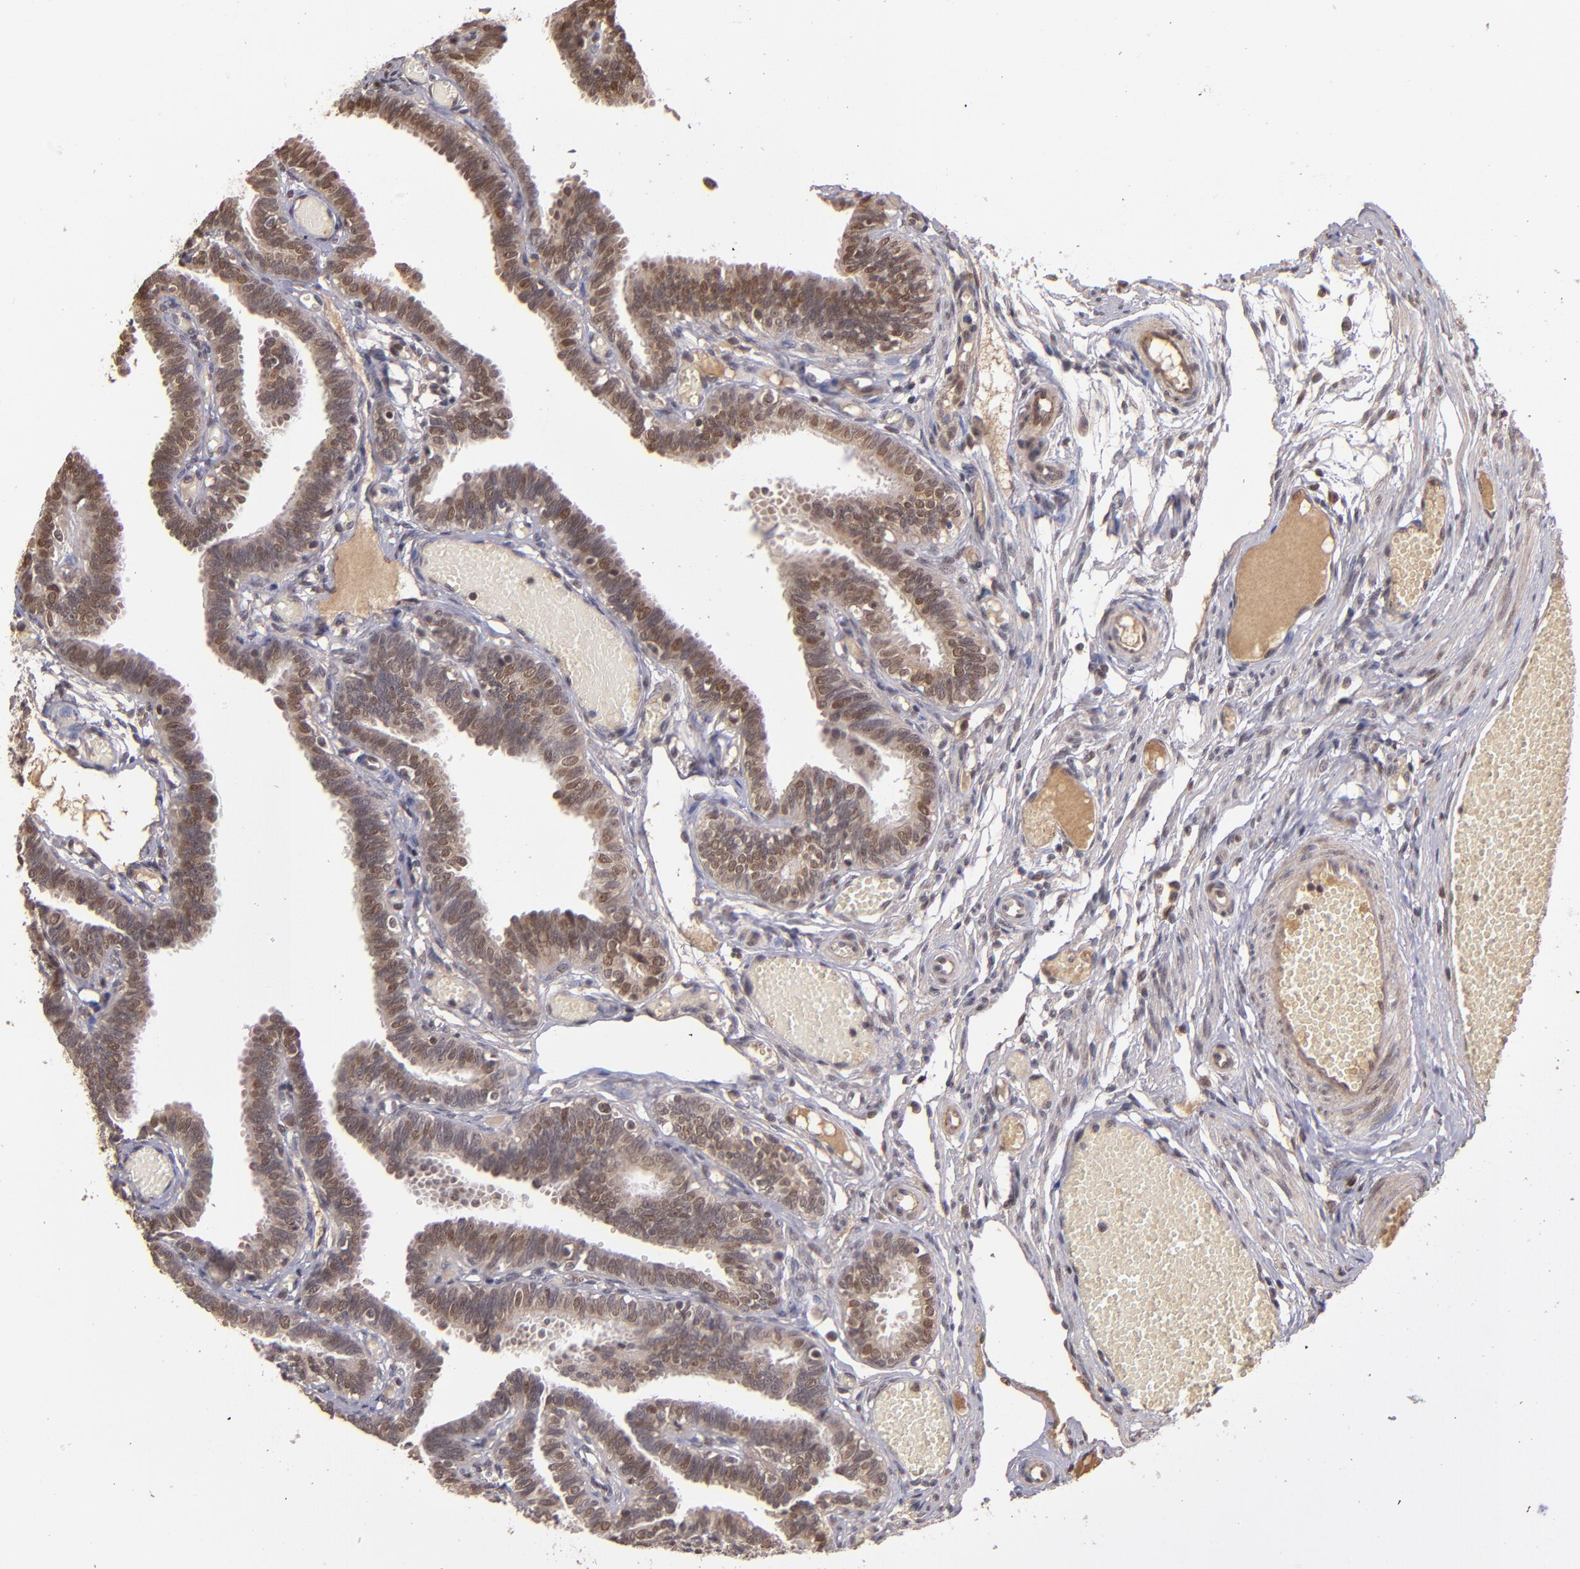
{"staining": {"intensity": "moderate", "quantity": ">75%", "location": "cytoplasmic/membranous,nuclear"}, "tissue": "fallopian tube", "cell_type": "Glandular cells", "image_type": "normal", "snomed": [{"axis": "morphology", "description": "Normal tissue, NOS"}, {"axis": "topography", "description": "Fallopian tube"}], "caption": "Brown immunohistochemical staining in benign human fallopian tube shows moderate cytoplasmic/membranous,nuclear expression in approximately >75% of glandular cells. (DAB (3,3'-diaminobenzidine) = brown stain, brightfield microscopy at high magnification).", "gene": "ABHD12B", "patient": {"sex": "female", "age": 29}}